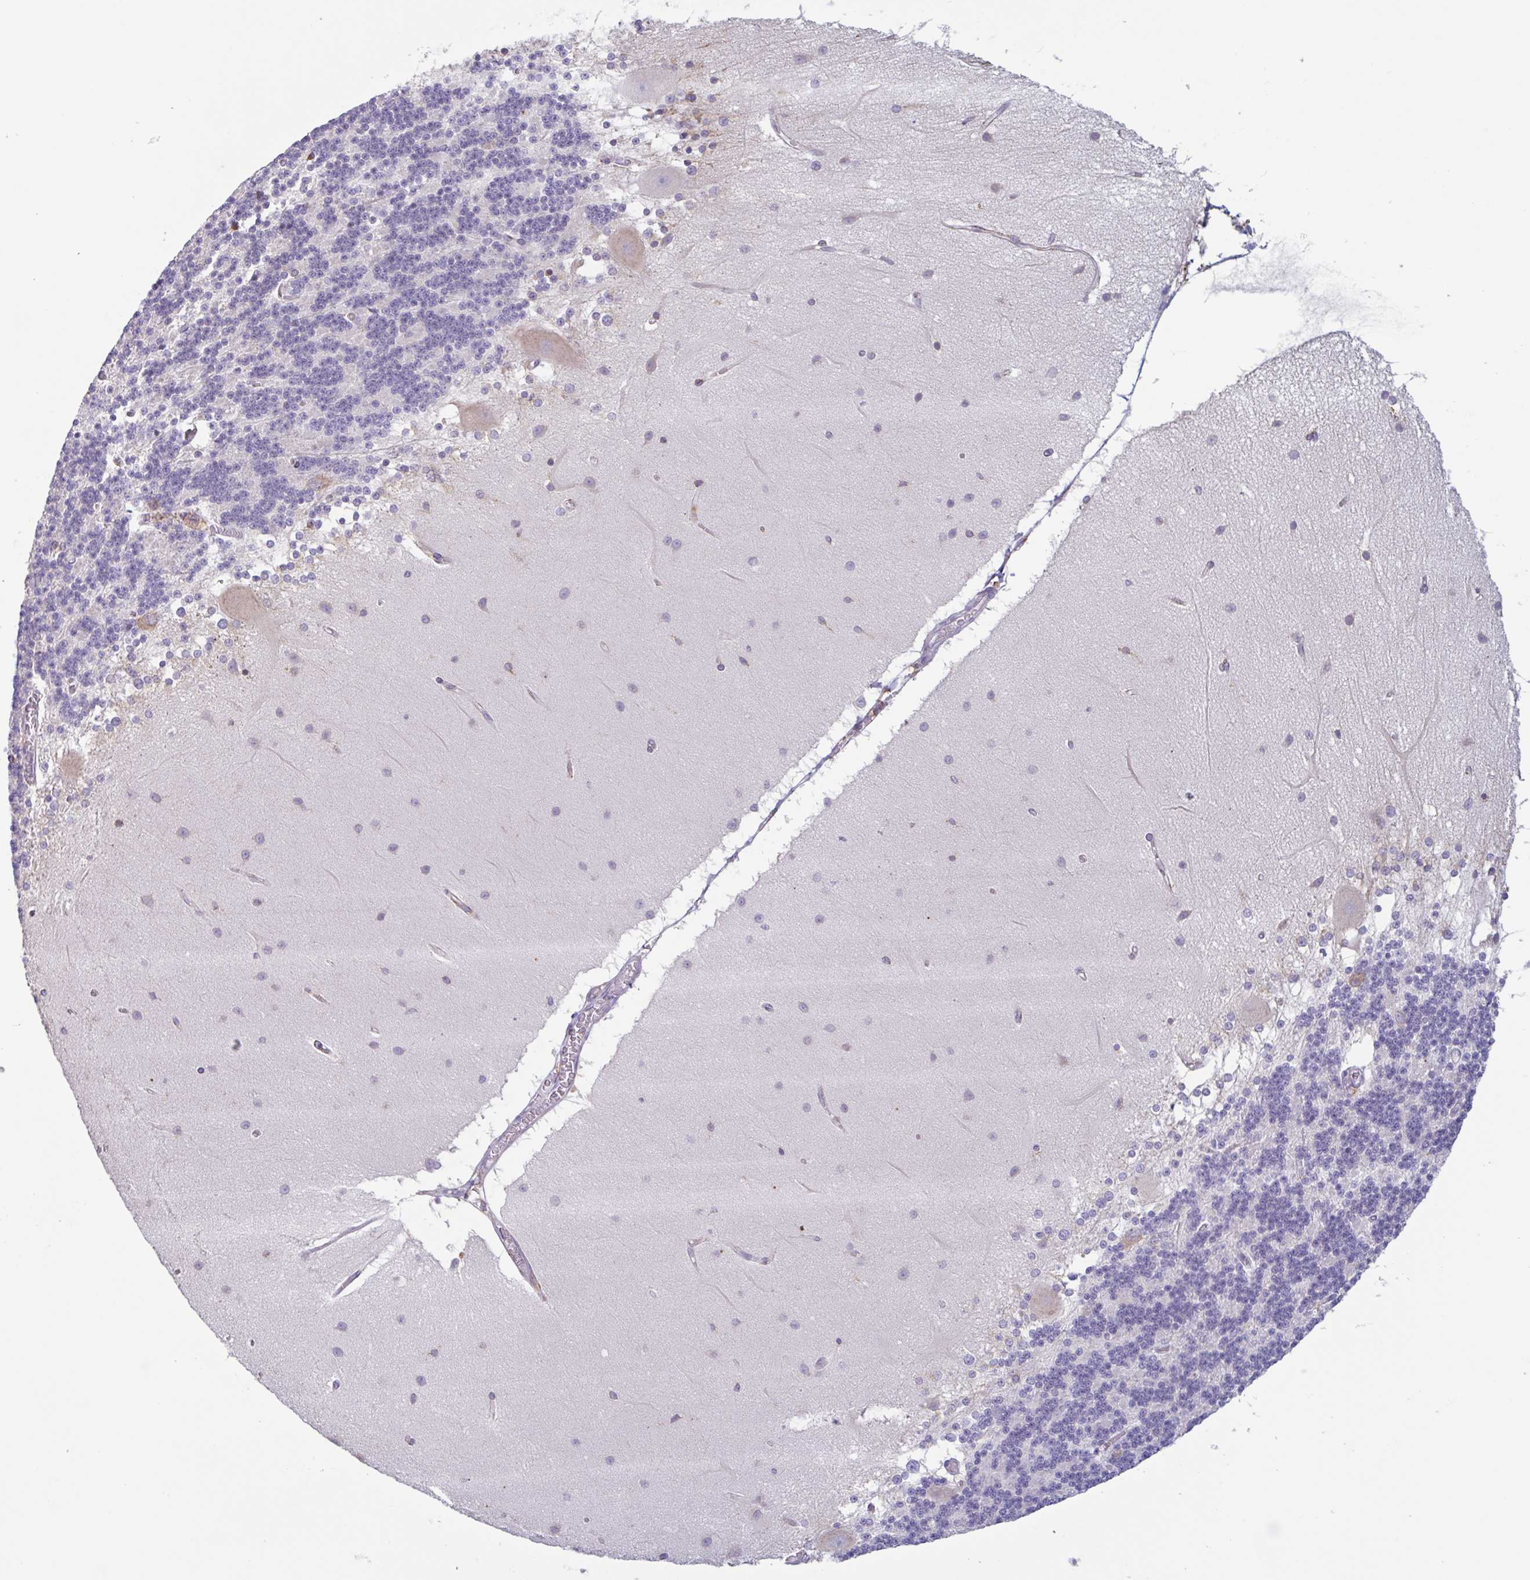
{"staining": {"intensity": "negative", "quantity": "none", "location": "none"}, "tissue": "cerebellum", "cell_type": "Cells in granular layer", "image_type": "normal", "snomed": [{"axis": "morphology", "description": "Normal tissue, NOS"}, {"axis": "topography", "description": "Cerebellum"}], "caption": "IHC of unremarkable cerebellum exhibits no expression in cells in granular layer. The staining was performed using DAB to visualize the protein expression in brown, while the nuclei were stained in blue with hematoxylin (Magnification: 20x).", "gene": "DOK4", "patient": {"sex": "female", "age": 54}}